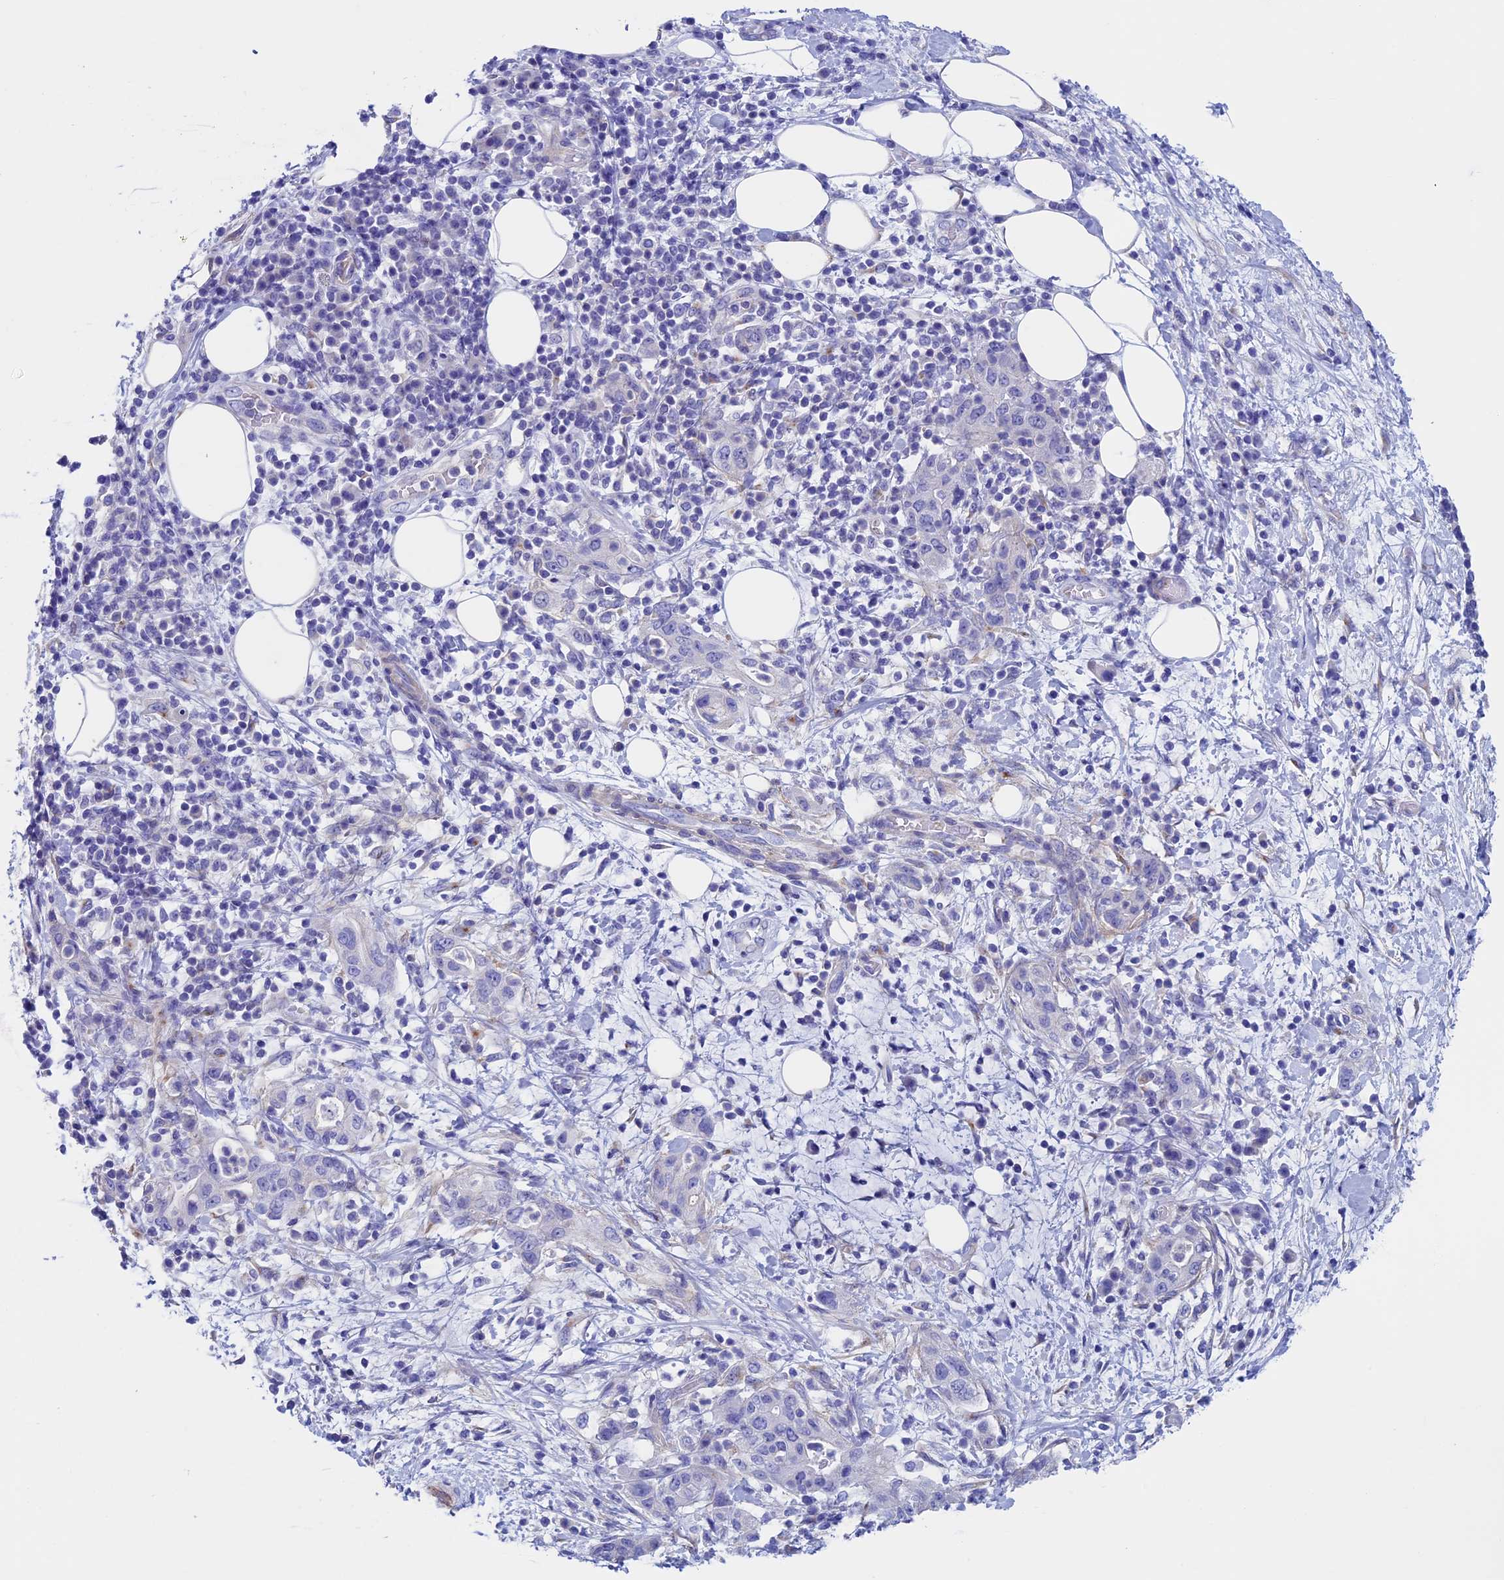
{"staining": {"intensity": "negative", "quantity": "none", "location": "none"}, "tissue": "pancreatic cancer", "cell_type": "Tumor cells", "image_type": "cancer", "snomed": [{"axis": "morphology", "description": "Adenocarcinoma, NOS"}, {"axis": "topography", "description": "Pancreas"}], "caption": "Tumor cells show no significant expression in pancreatic cancer (adenocarcinoma). (DAB IHC visualized using brightfield microscopy, high magnification).", "gene": "ADH7", "patient": {"sex": "female", "age": 73}}